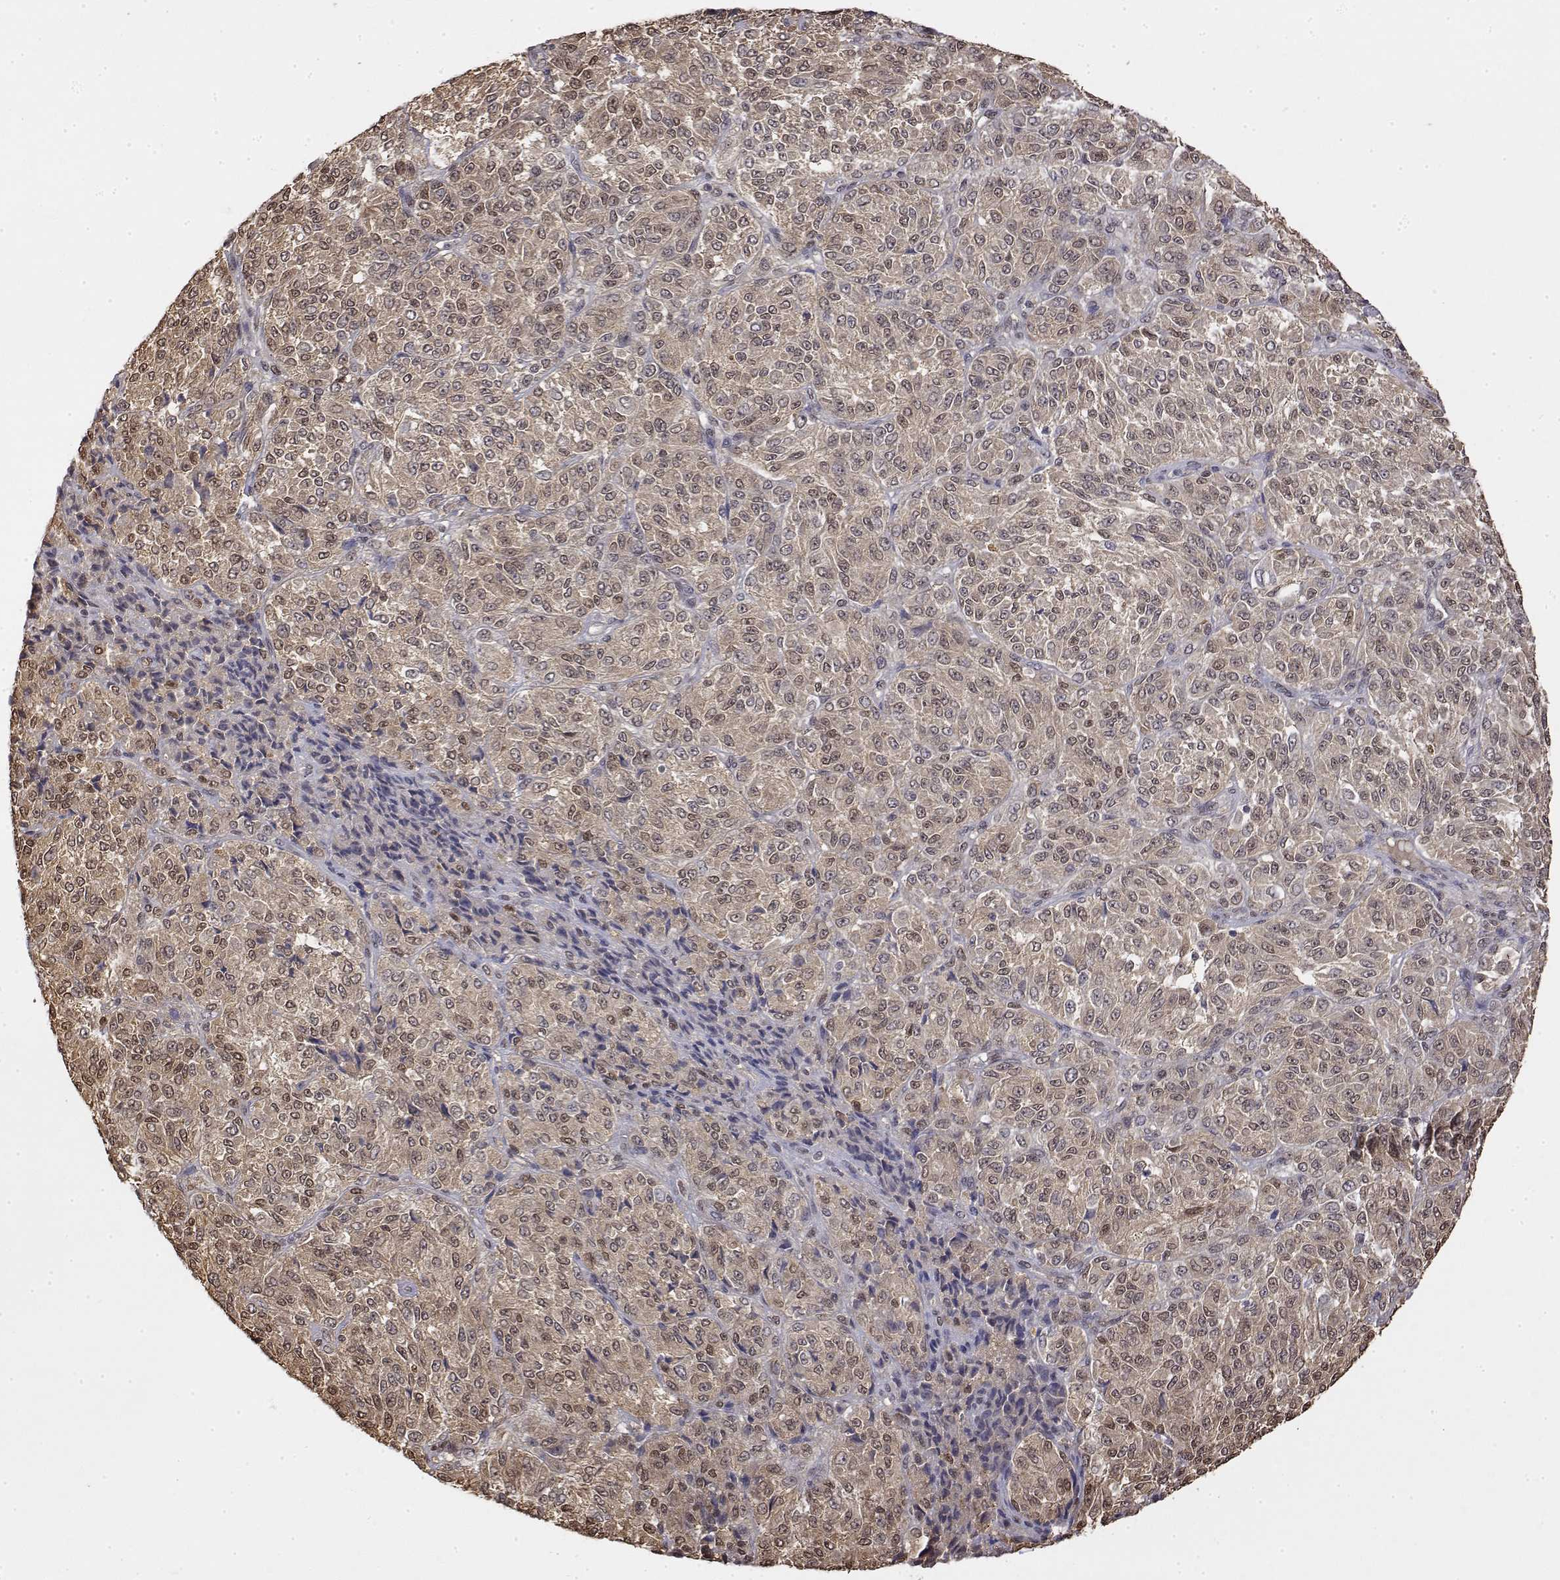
{"staining": {"intensity": "weak", "quantity": "25%-75%", "location": "cytoplasmic/membranous,nuclear"}, "tissue": "melanoma", "cell_type": "Tumor cells", "image_type": "cancer", "snomed": [{"axis": "morphology", "description": "Malignant melanoma, Metastatic site"}, {"axis": "topography", "description": "Brain"}], "caption": "Malignant melanoma (metastatic site) stained for a protein shows weak cytoplasmic/membranous and nuclear positivity in tumor cells. The protein is shown in brown color, while the nuclei are stained blue.", "gene": "TPI1", "patient": {"sex": "female", "age": 56}}